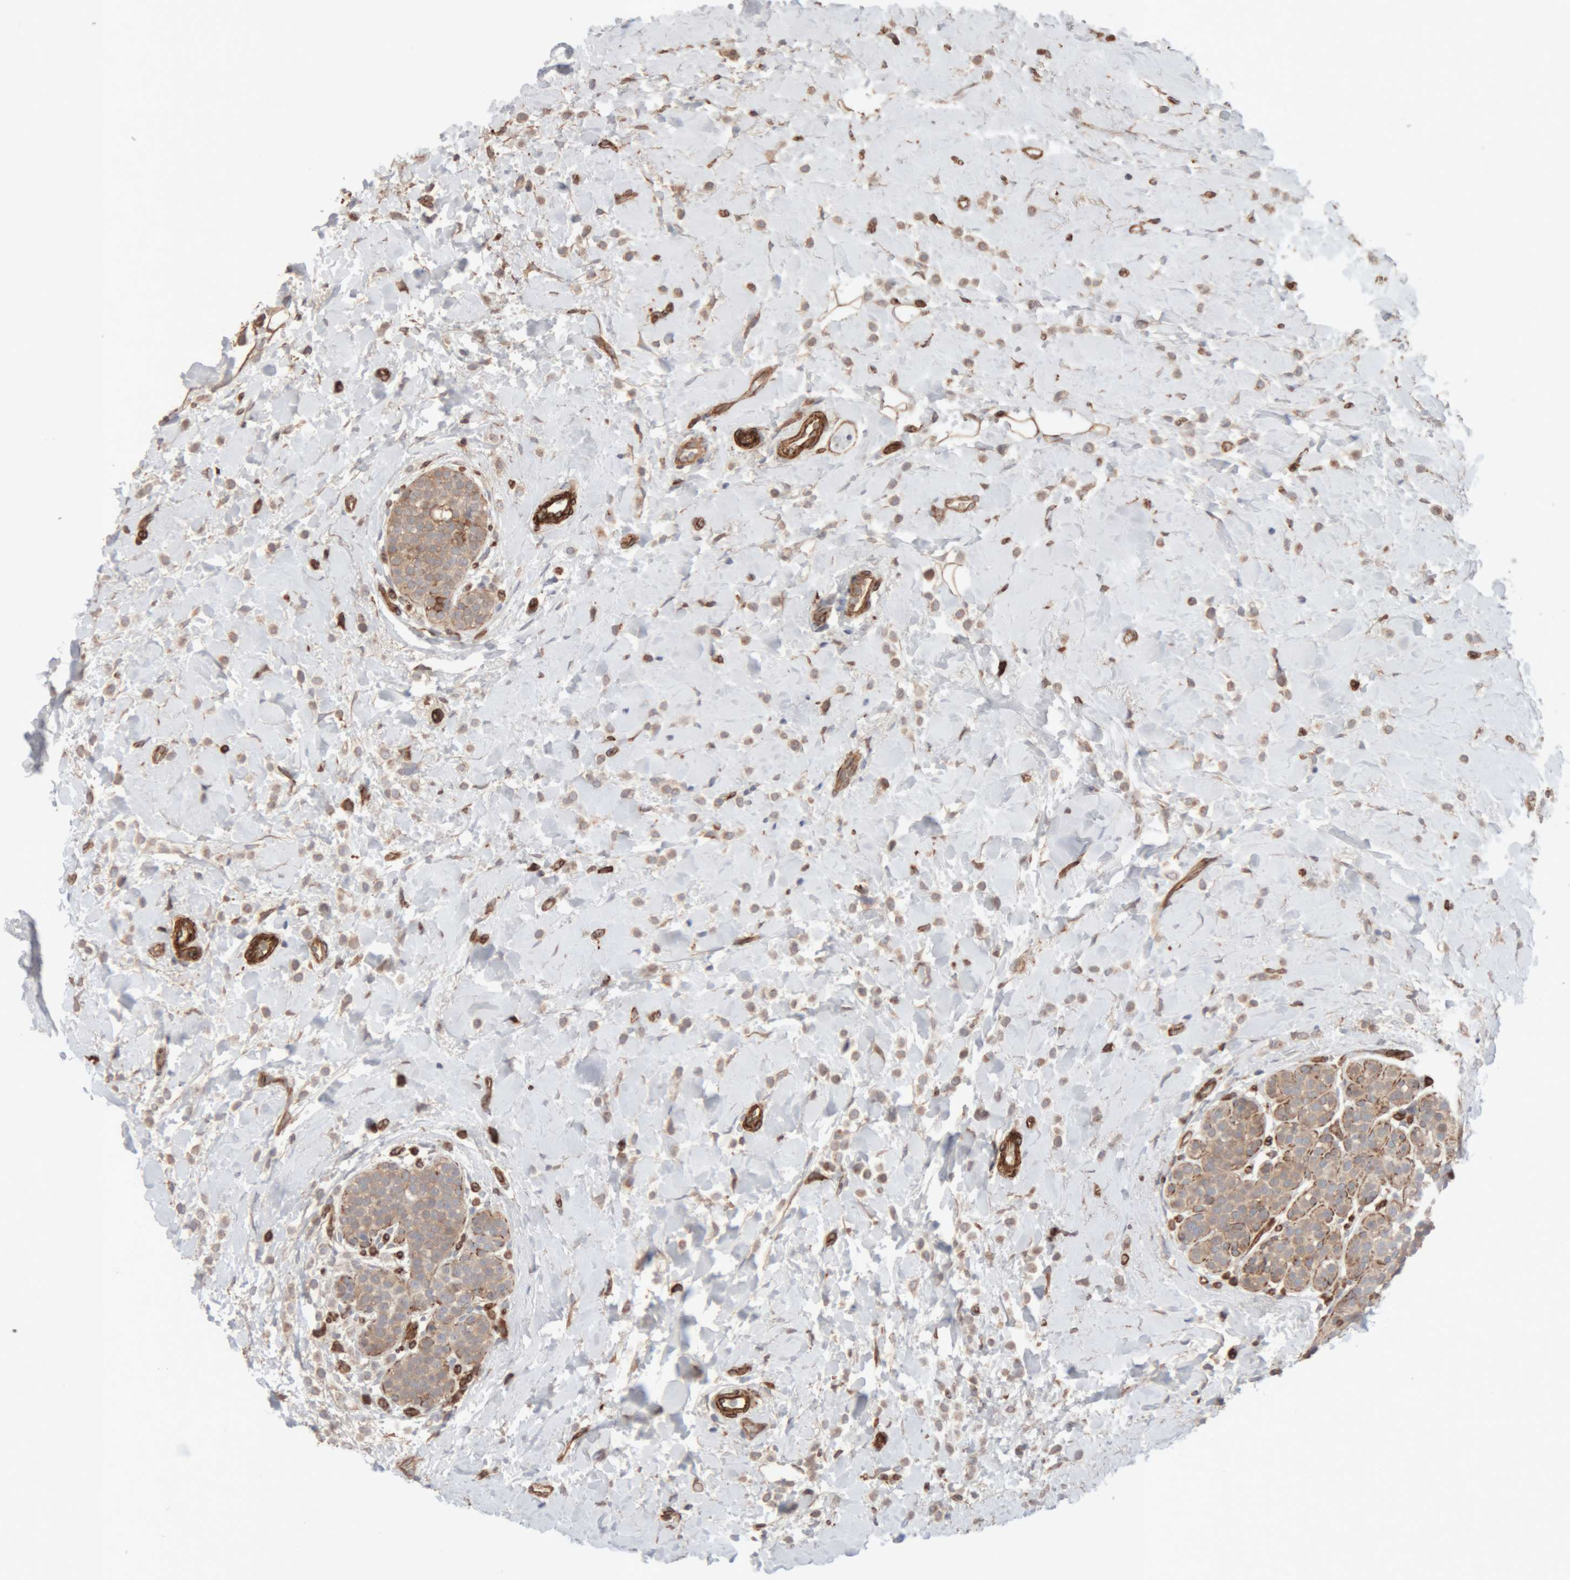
{"staining": {"intensity": "weak", "quantity": ">75%", "location": "cytoplasmic/membranous"}, "tissue": "breast cancer", "cell_type": "Tumor cells", "image_type": "cancer", "snomed": [{"axis": "morphology", "description": "Normal tissue, NOS"}, {"axis": "morphology", "description": "Lobular carcinoma"}, {"axis": "topography", "description": "Breast"}], "caption": "Breast lobular carcinoma stained with DAB (3,3'-diaminobenzidine) immunohistochemistry (IHC) demonstrates low levels of weak cytoplasmic/membranous positivity in about >75% of tumor cells. (DAB (3,3'-diaminobenzidine) = brown stain, brightfield microscopy at high magnification).", "gene": "RAB32", "patient": {"sex": "female", "age": 50}}